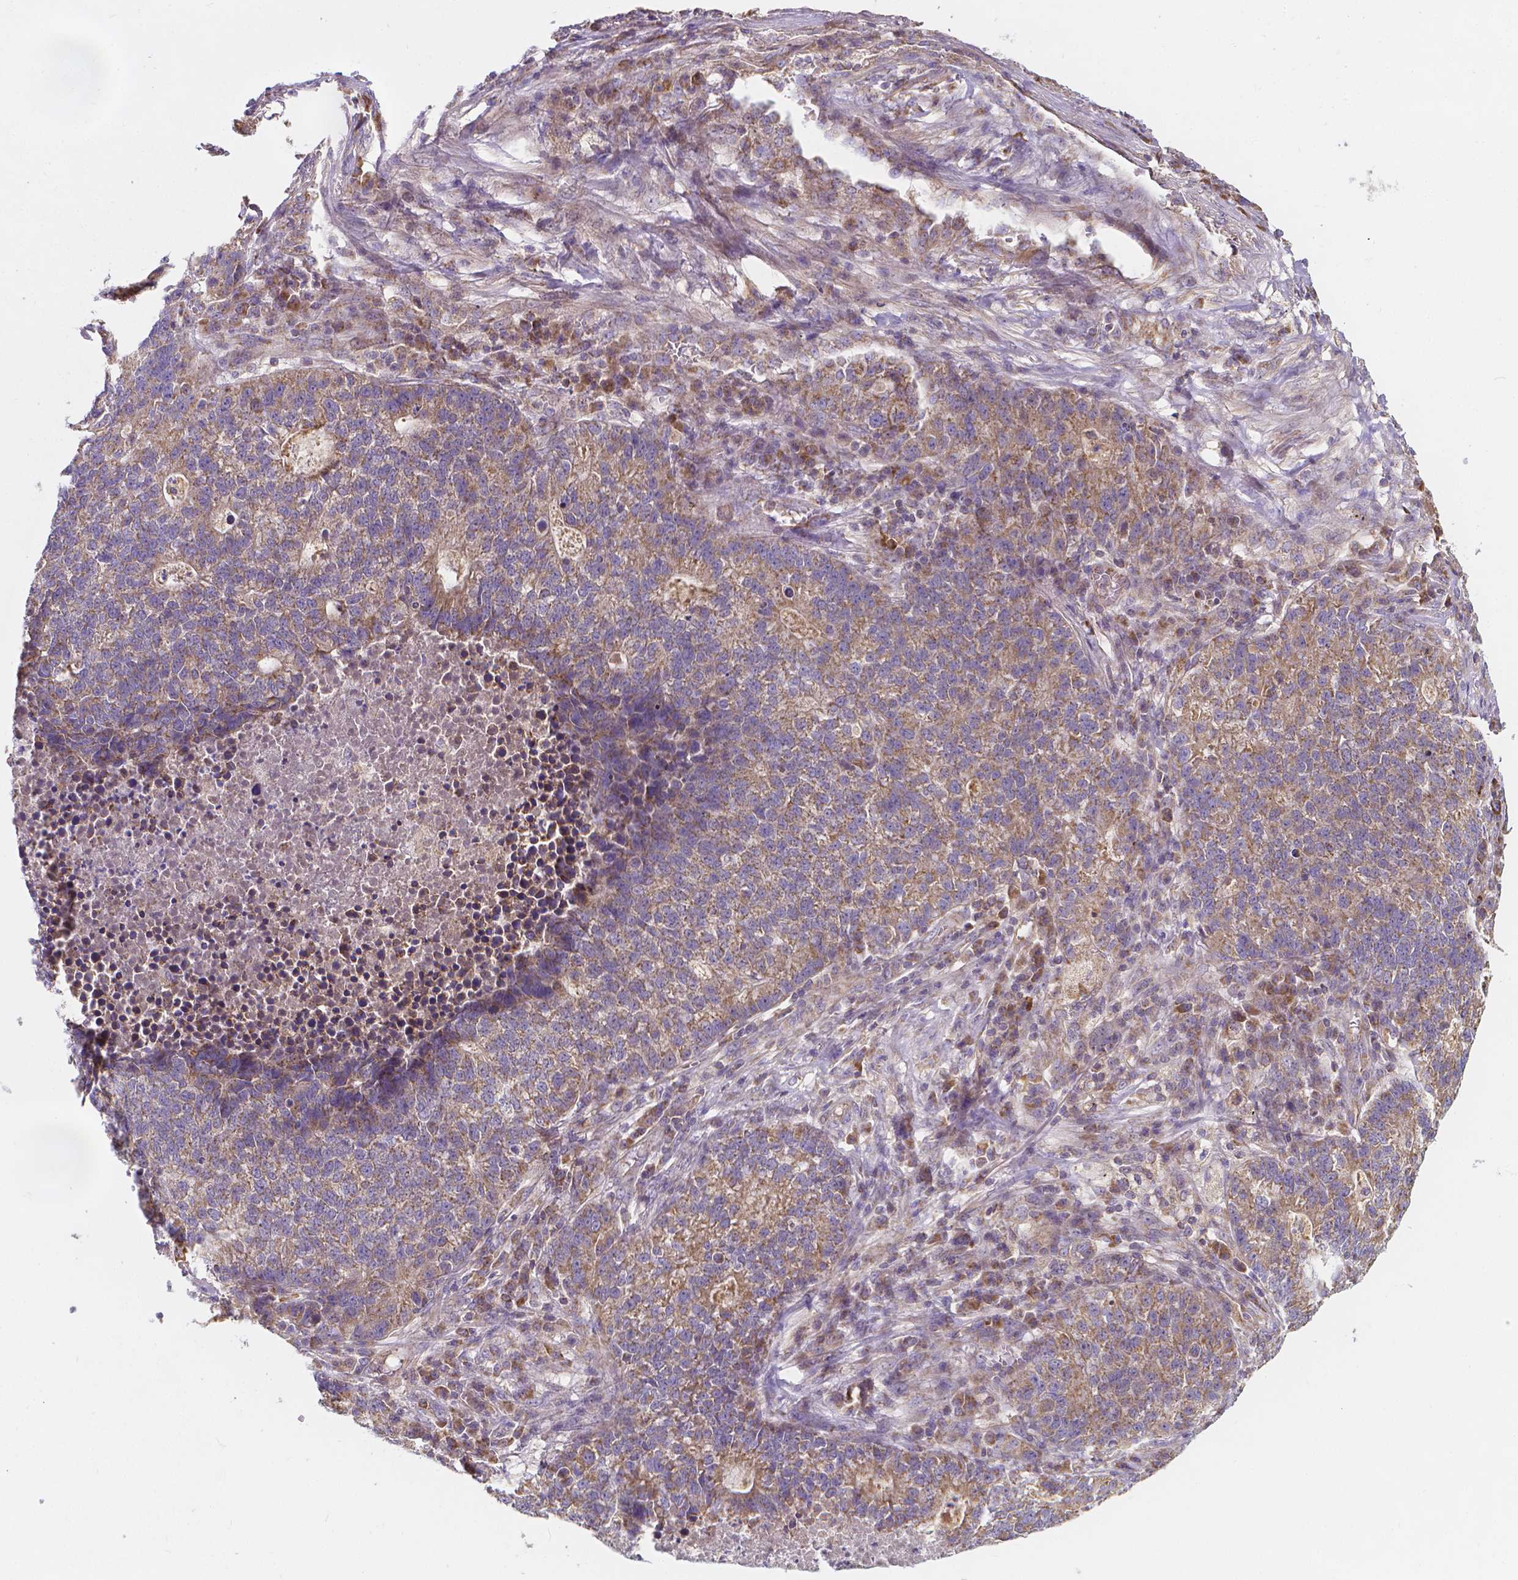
{"staining": {"intensity": "weak", "quantity": "25%-75%", "location": "cytoplasmic/membranous"}, "tissue": "lung cancer", "cell_type": "Tumor cells", "image_type": "cancer", "snomed": [{"axis": "morphology", "description": "Adenocarcinoma, NOS"}, {"axis": "topography", "description": "Lung"}], "caption": "Immunohistochemical staining of human lung adenocarcinoma shows weak cytoplasmic/membranous protein staining in approximately 25%-75% of tumor cells.", "gene": "SNCAIP", "patient": {"sex": "male", "age": 57}}